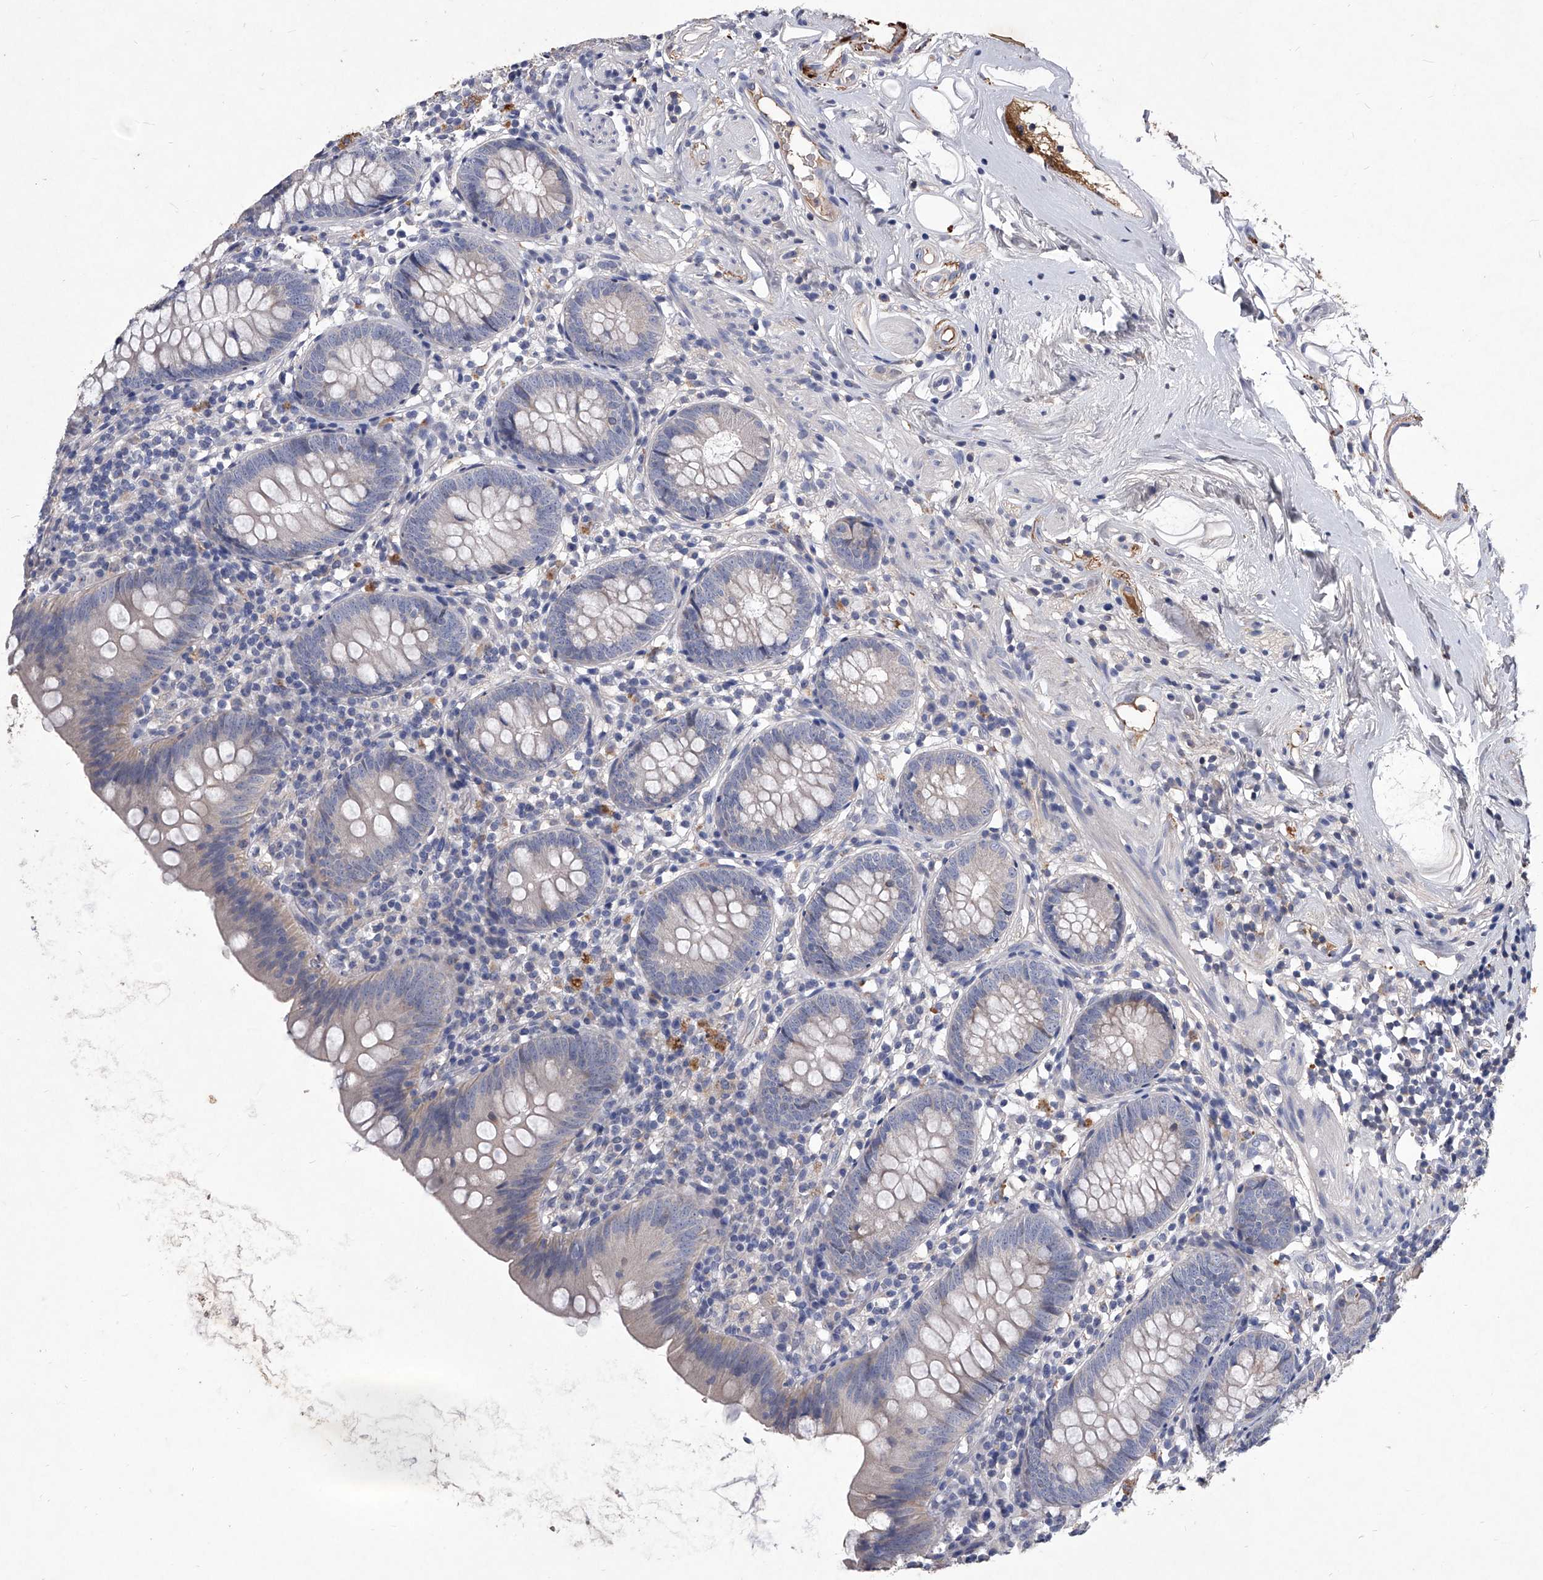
{"staining": {"intensity": "weak", "quantity": "<25%", "location": "cytoplasmic/membranous"}, "tissue": "appendix", "cell_type": "Glandular cells", "image_type": "normal", "snomed": [{"axis": "morphology", "description": "Normal tissue, NOS"}, {"axis": "topography", "description": "Appendix"}], "caption": "Appendix was stained to show a protein in brown. There is no significant positivity in glandular cells.", "gene": "C5", "patient": {"sex": "female", "age": 62}}